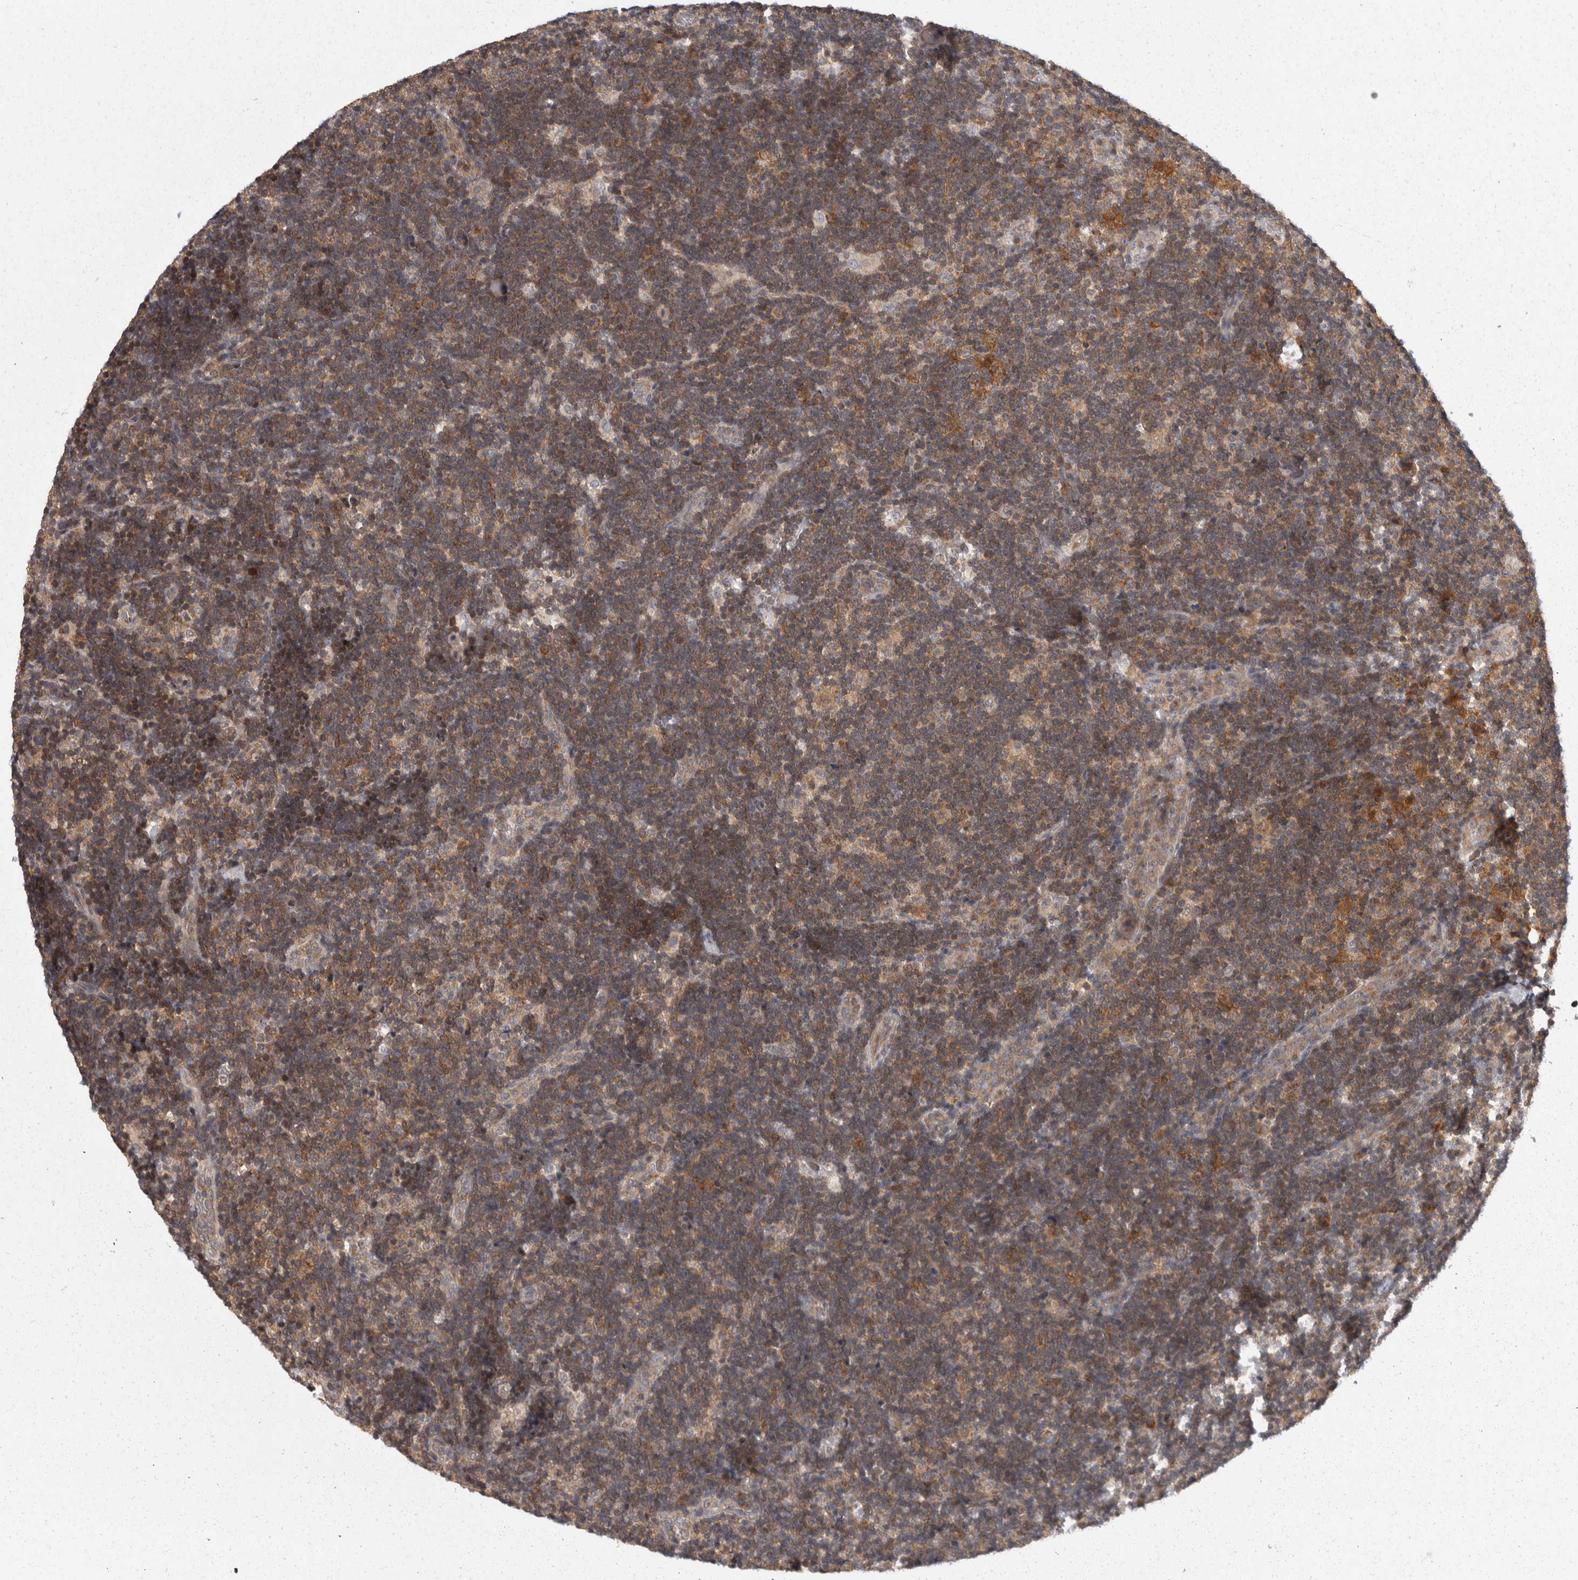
{"staining": {"intensity": "weak", "quantity": "25%-75%", "location": "cytoplasmic/membranous"}, "tissue": "lymph node", "cell_type": "Germinal center cells", "image_type": "normal", "snomed": [{"axis": "morphology", "description": "Normal tissue, NOS"}, {"axis": "topography", "description": "Lymph node"}], "caption": "This is a photomicrograph of immunohistochemistry staining of unremarkable lymph node, which shows weak staining in the cytoplasmic/membranous of germinal center cells.", "gene": "ACAT2", "patient": {"sex": "female", "age": 22}}